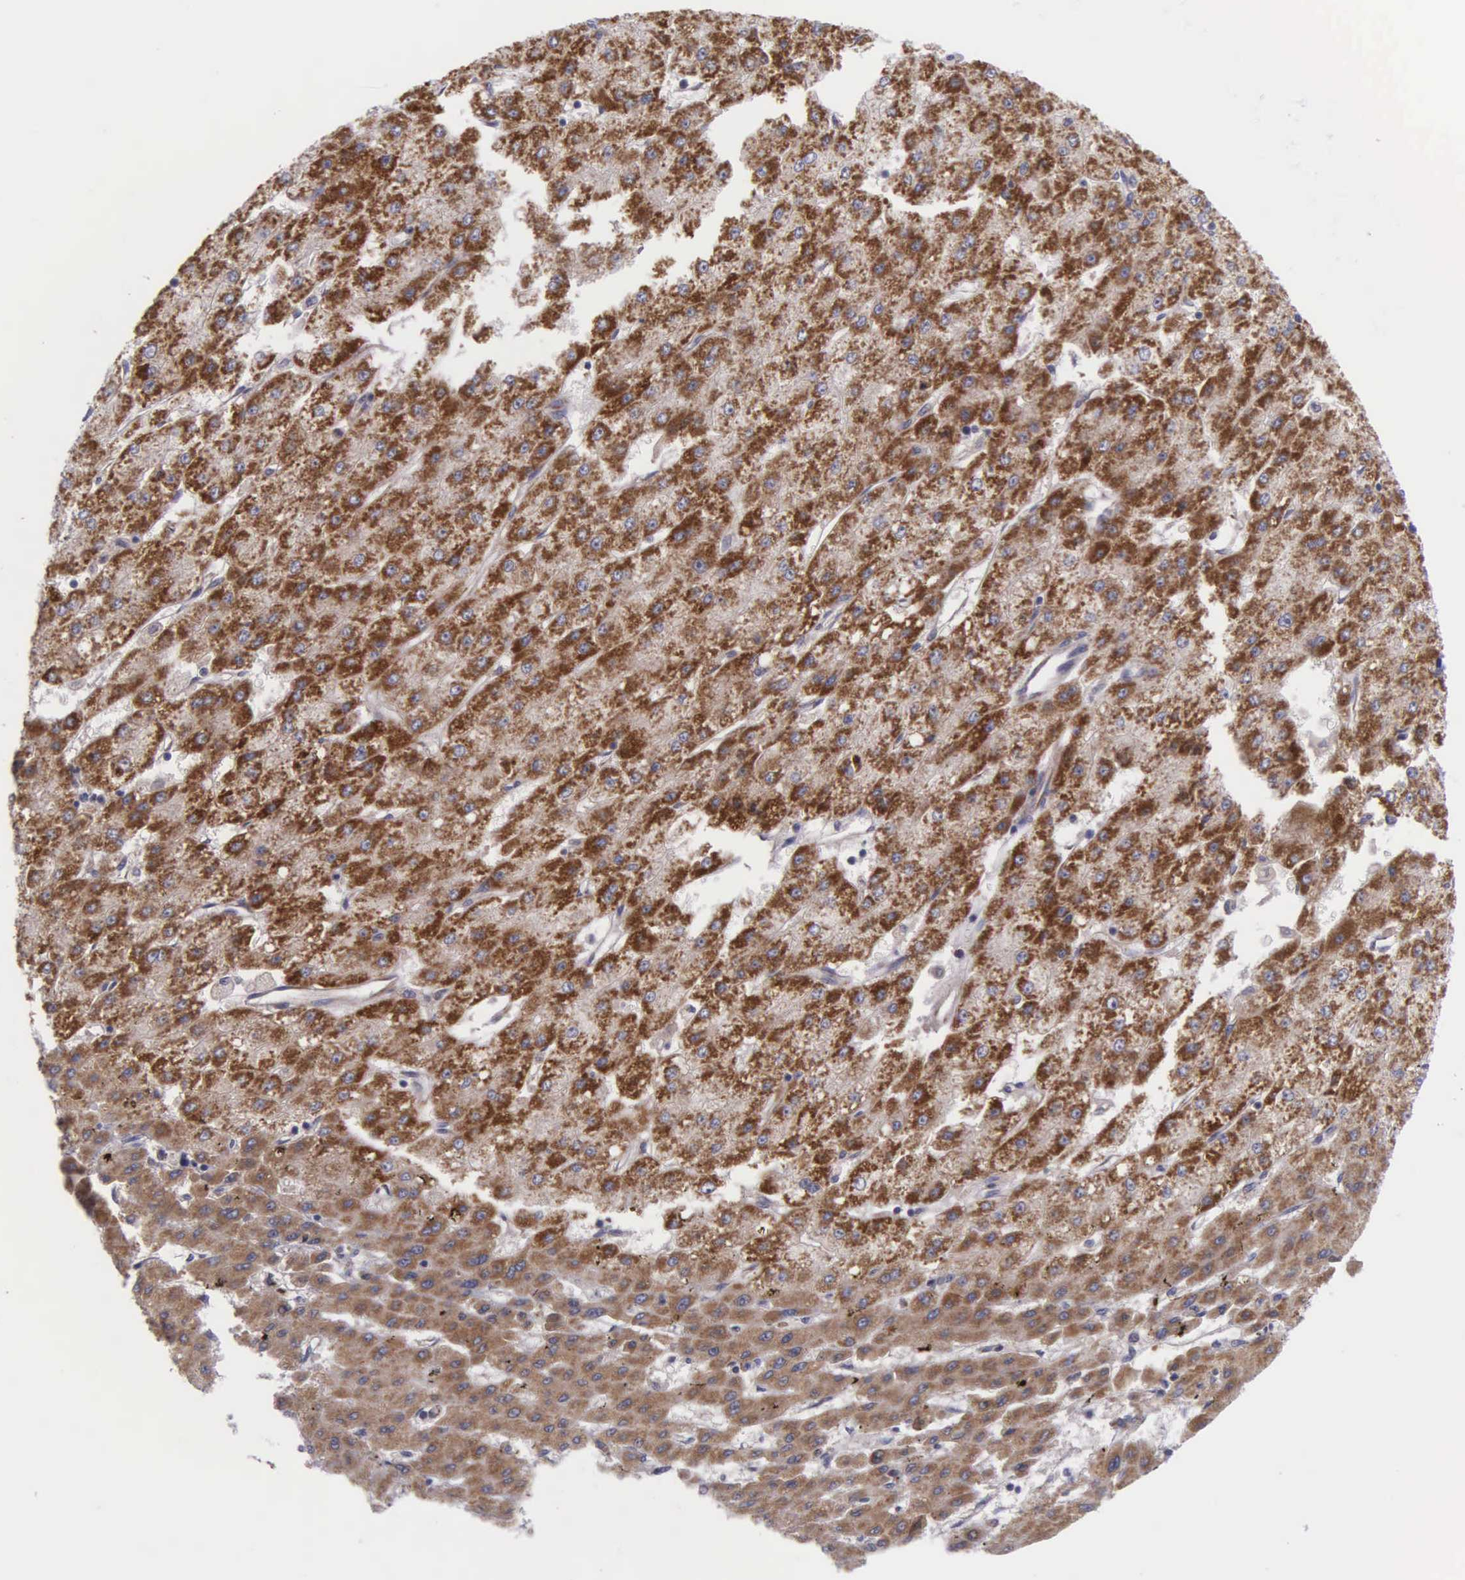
{"staining": {"intensity": "strong", "quantity": ">75%", "location": "cytoplasmic/membranous"}, "tissue": "liver cancer", "cell_type": "Tumor cells", "image_type": "cancer", "snomed": [{"axis": "morphology", "description": "Carcinoma, Hepatocellular, NOS"}, {"axis": "topography", "description": "Liver"}], "caption": "Hepatocellular carcinoma (liver) stained with immunohistochemistry (IHC) displays strong cytoplasmic/membranous positivity in about >75% of tumor cells.", "gene": "SYNJ2BP", "patient": {"sex": "female", "age": 52}}